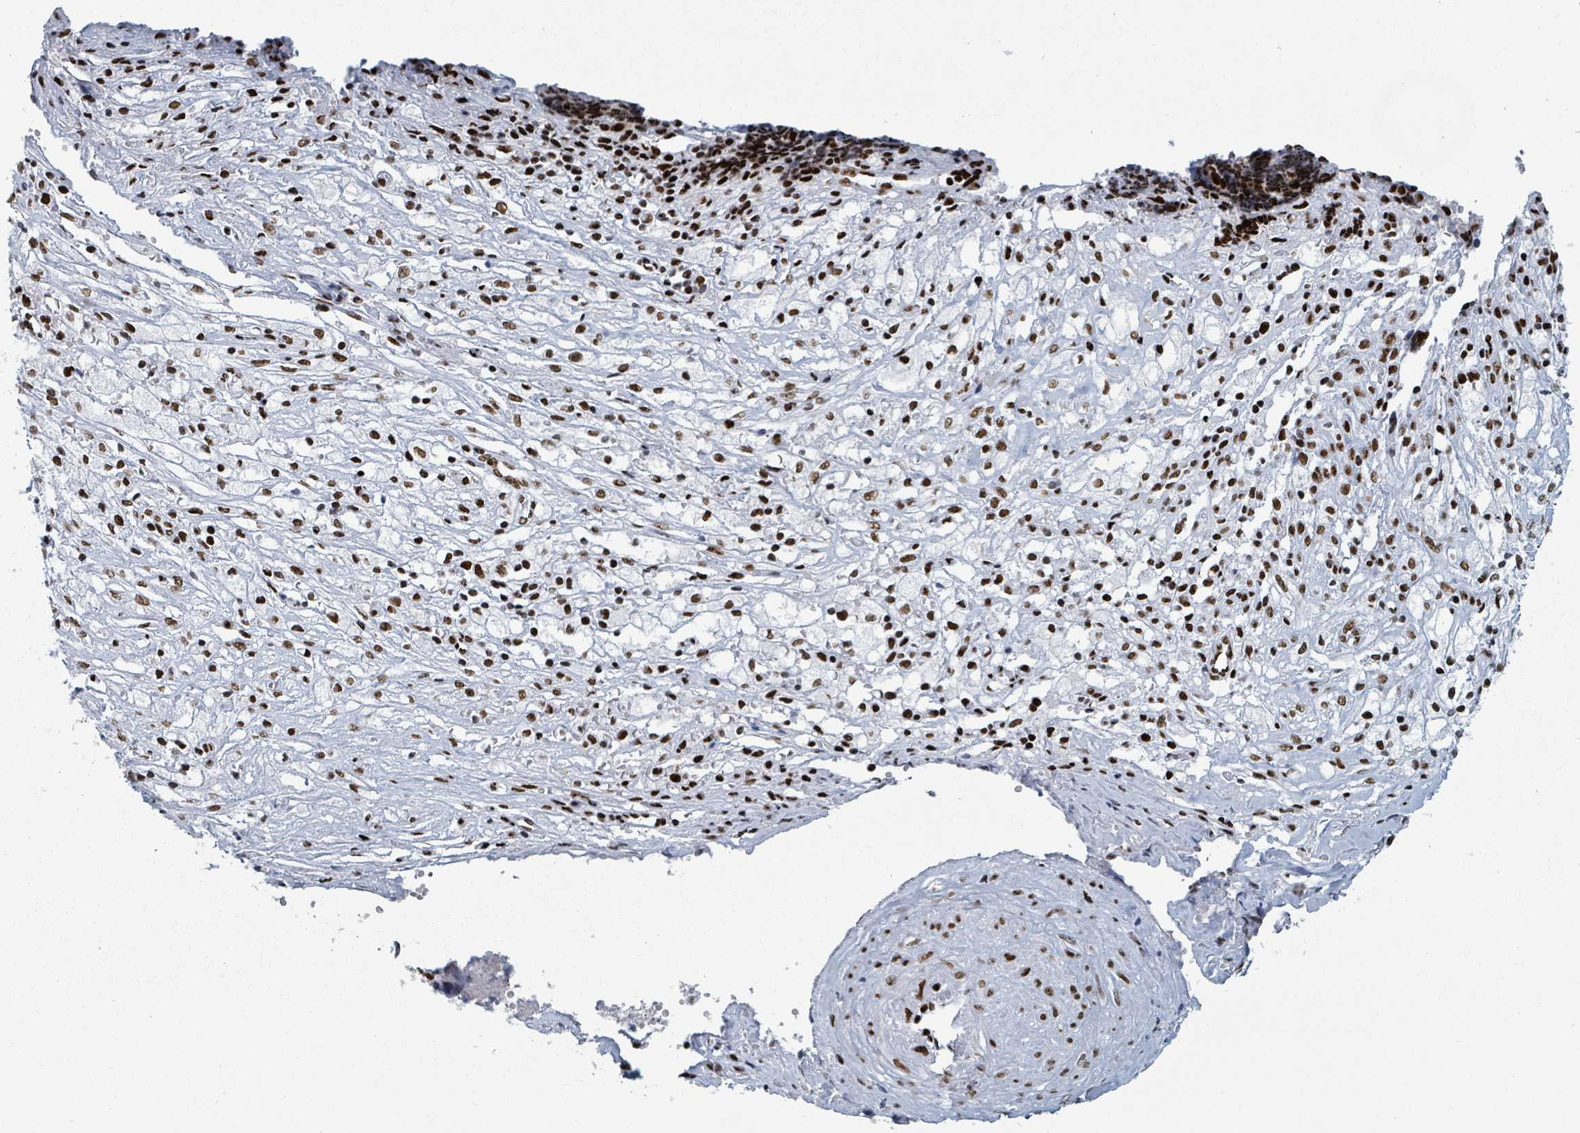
{"staining": {"intensity": "strong", "quantity": ">75%", "location": "nuclear"}, "tissue": "ovarian cancer", "cell_type": "Tumor cells", "image_type": "cancer", "snomed": [{"axis": "morphology", "description": "Carcinoma, endometroid"}, {"axis": "topography", "description": "Ovary"}], "caption": "There is high levels of strong nuclear expression in tumor cells of ovarian endometroid carcinoma, as demonstrated by immunohistochemical staining (brown color).", "gene": "DHX16", "patient": {"sex": "female", "age": 42}}